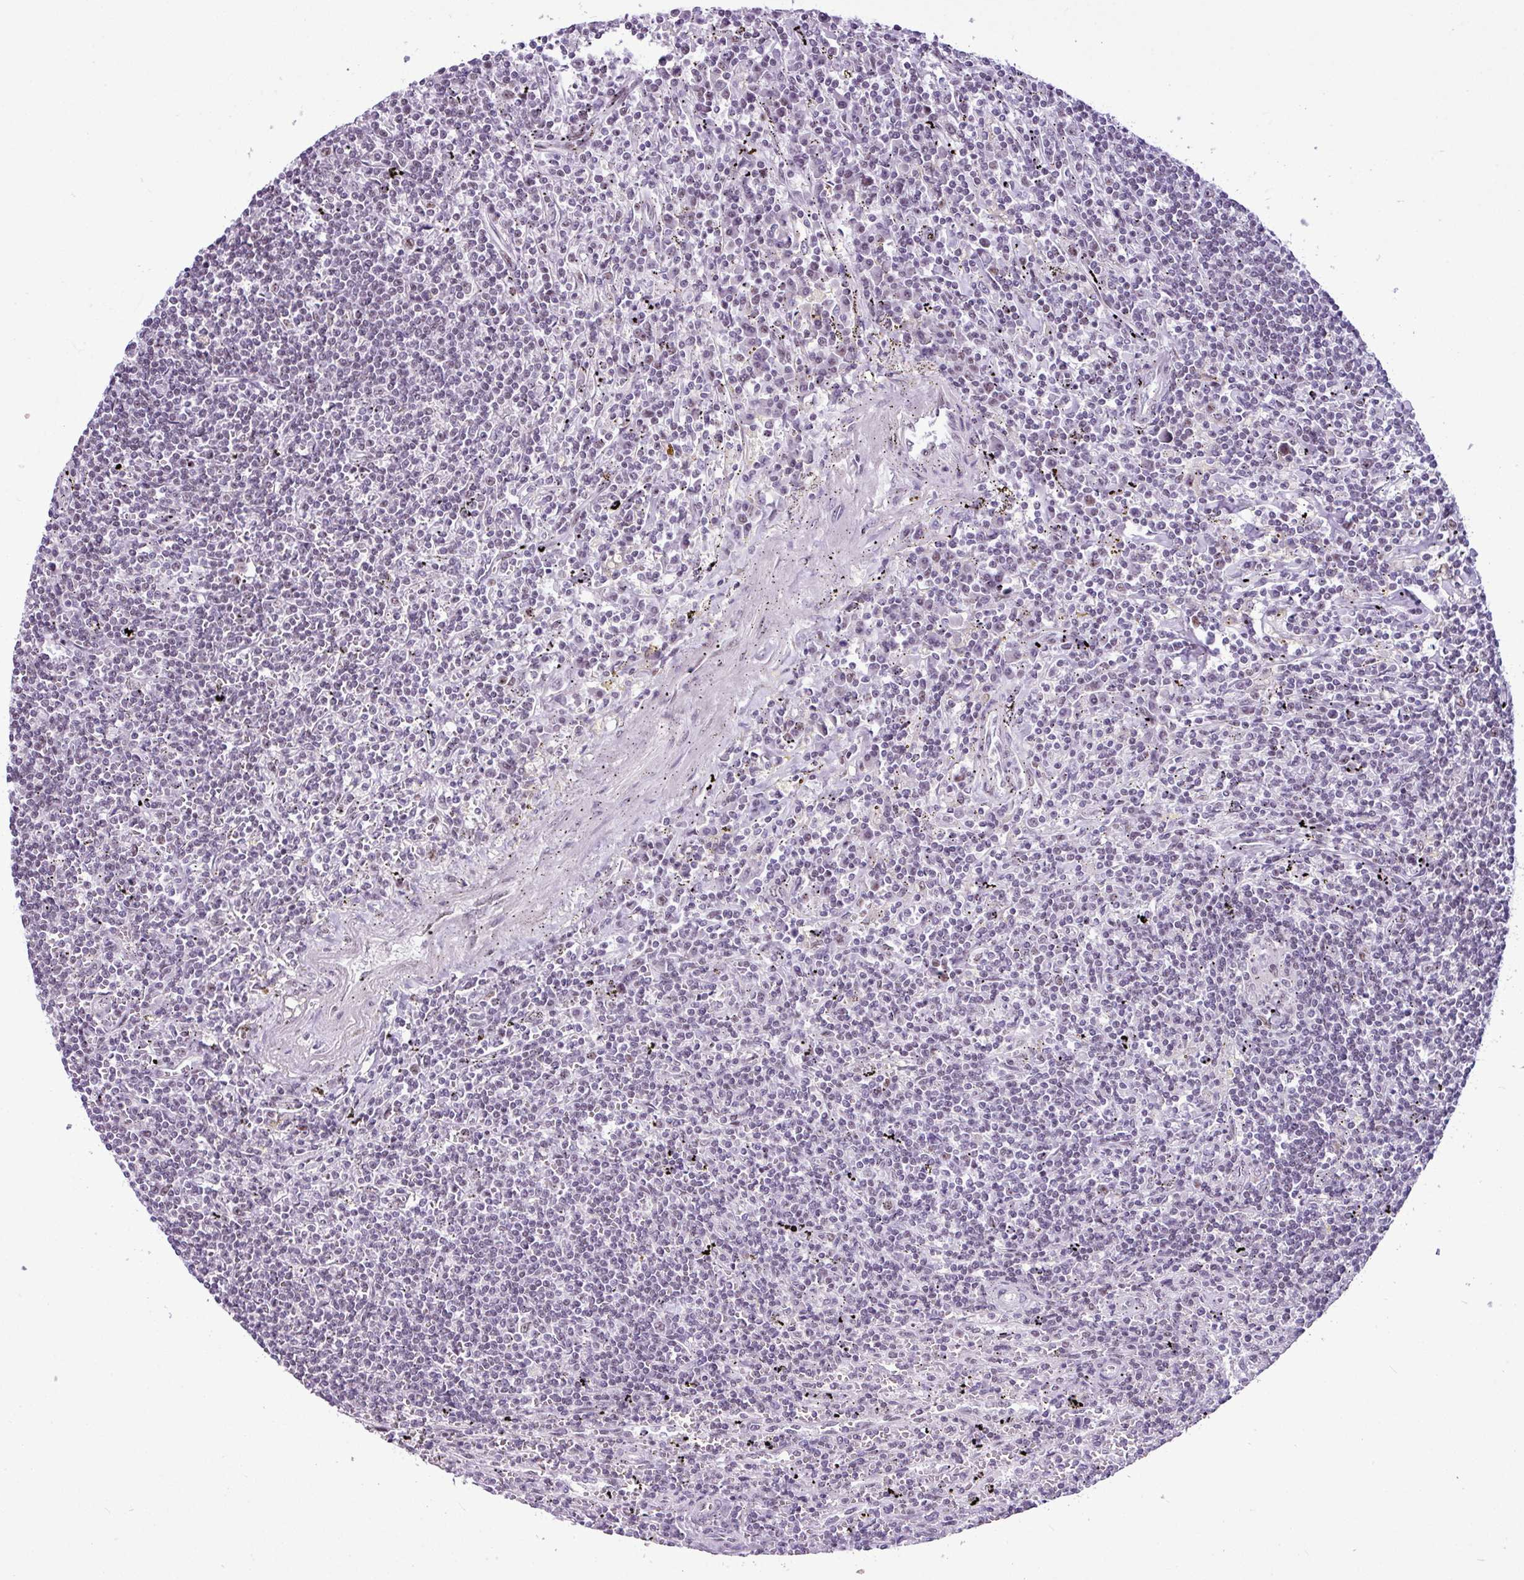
{"staining": {"intensity": "weak", "quantity": "<25%", "location": "nuclear"}, "tissue": "lymphoma", "cell_type": "Tumor cells", "image_type": "cancer", "snomed": [{"axis": "morphology", "description": "Malignant lymphoma, non-Hodgkin's type, Low grade"}, {"axis": "topography", "description": "Spleen"}], "caption": "The photomicrograph shows no significant staining in tumor cells of malignant lymphoma, non-Hodgkin's type (low-grade).", "gene": "UTP18", "patient": {"sex": "male", "age": 76}}